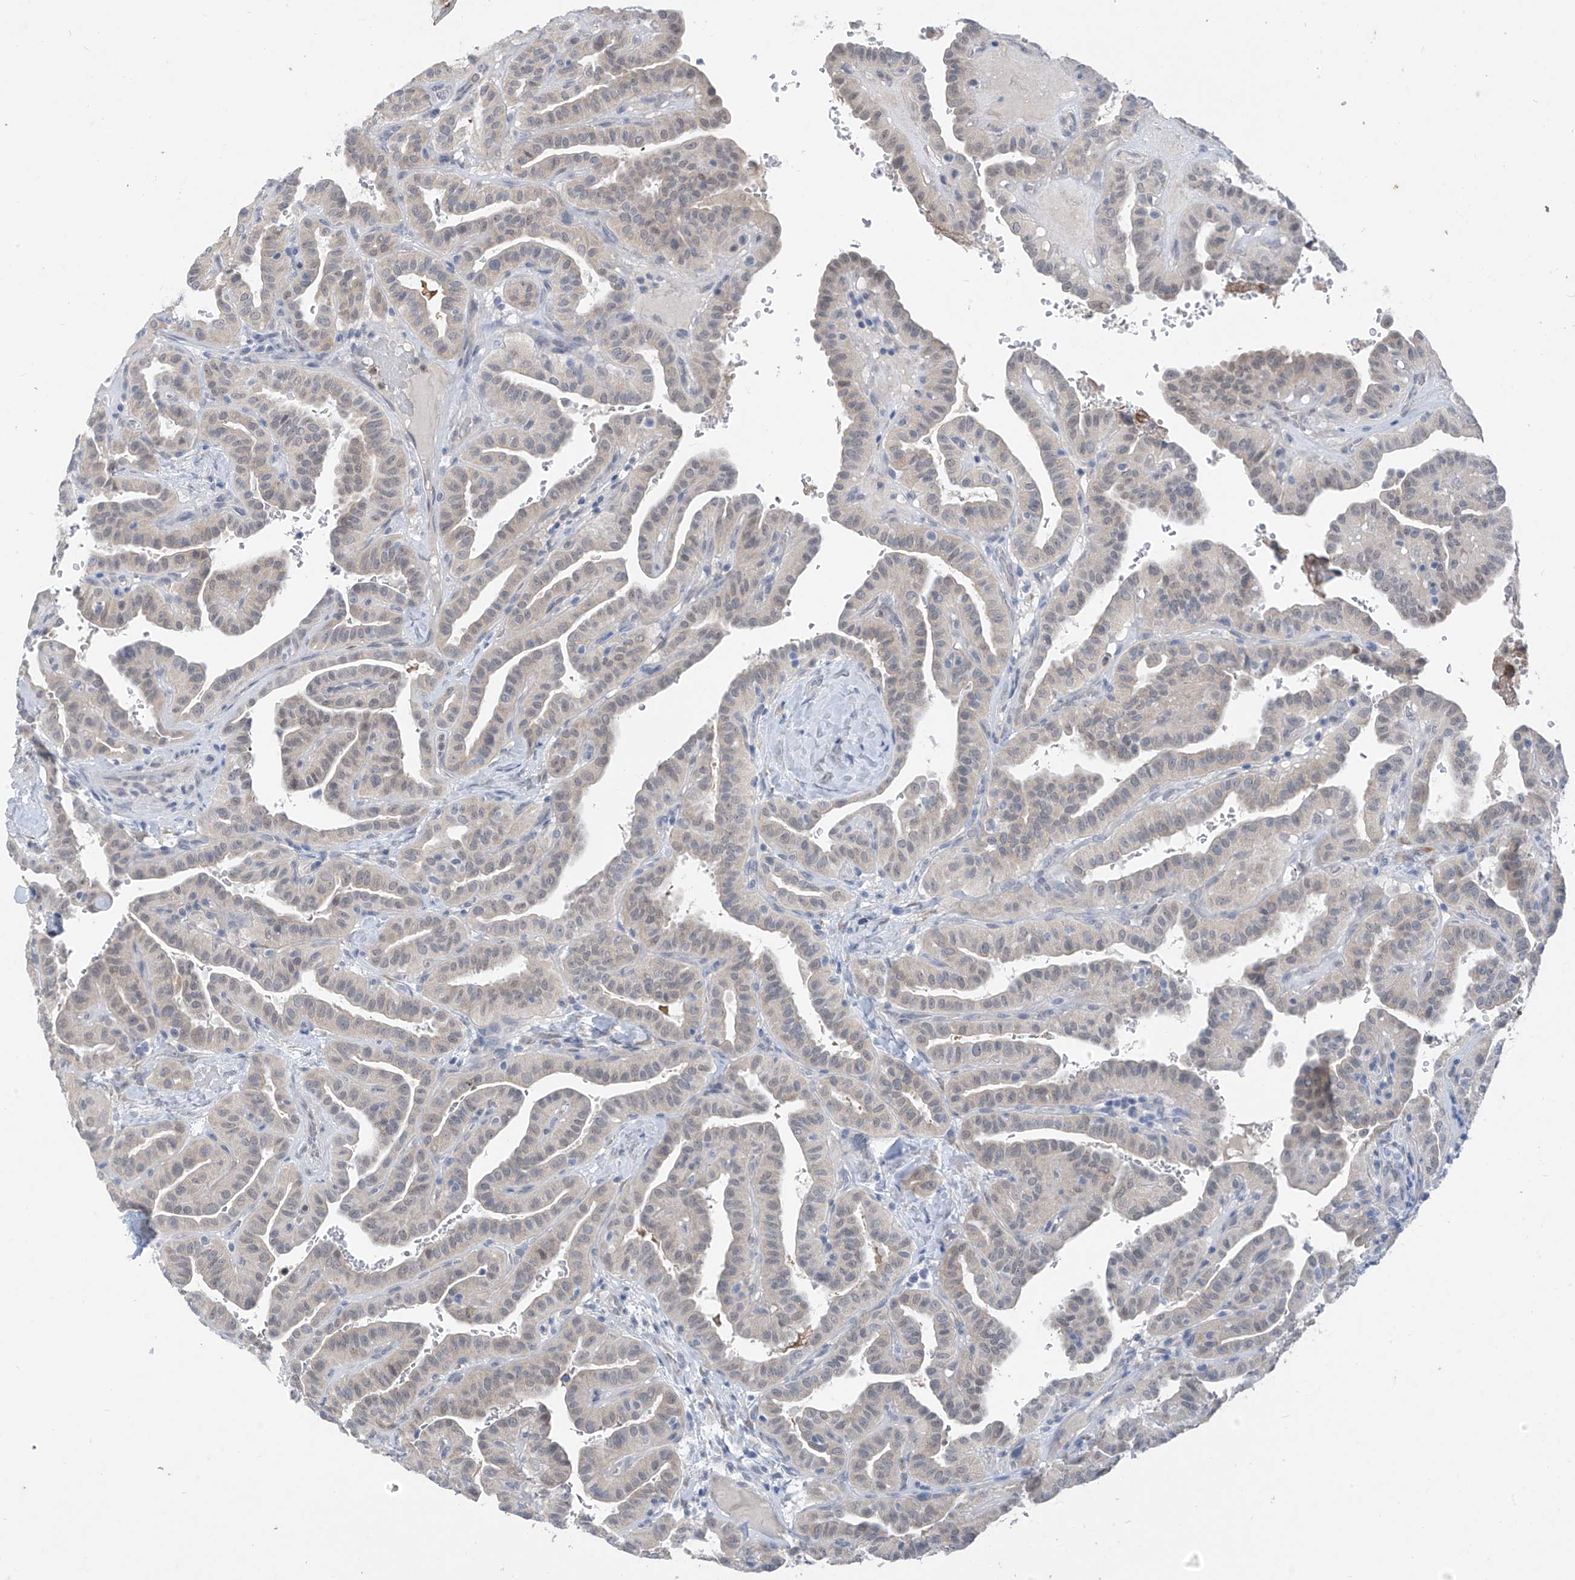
{"staining": {"intensity": "weak", "quantity": "<25%", "location": "nuclear"}, "tissue": "thyroid cancer", "cell_type": "Tumor cells", "image_type": "cancer", "snomed": [{"axis": "morphology", "description": "Papillary adenocarcinoma, NOS"}, {"axis": "topography", "description": "Thyroid gland"}], "caption": "This image is of thyroid papillary adenocarcinoma stained with immunohistochemistry (IHC) to label a protein in brown with the nuclei are counter-stained blue. There is no staining in tumor cells.", "gene": "CYP4V2", "patient": {"sex": "male", "age": 77}}